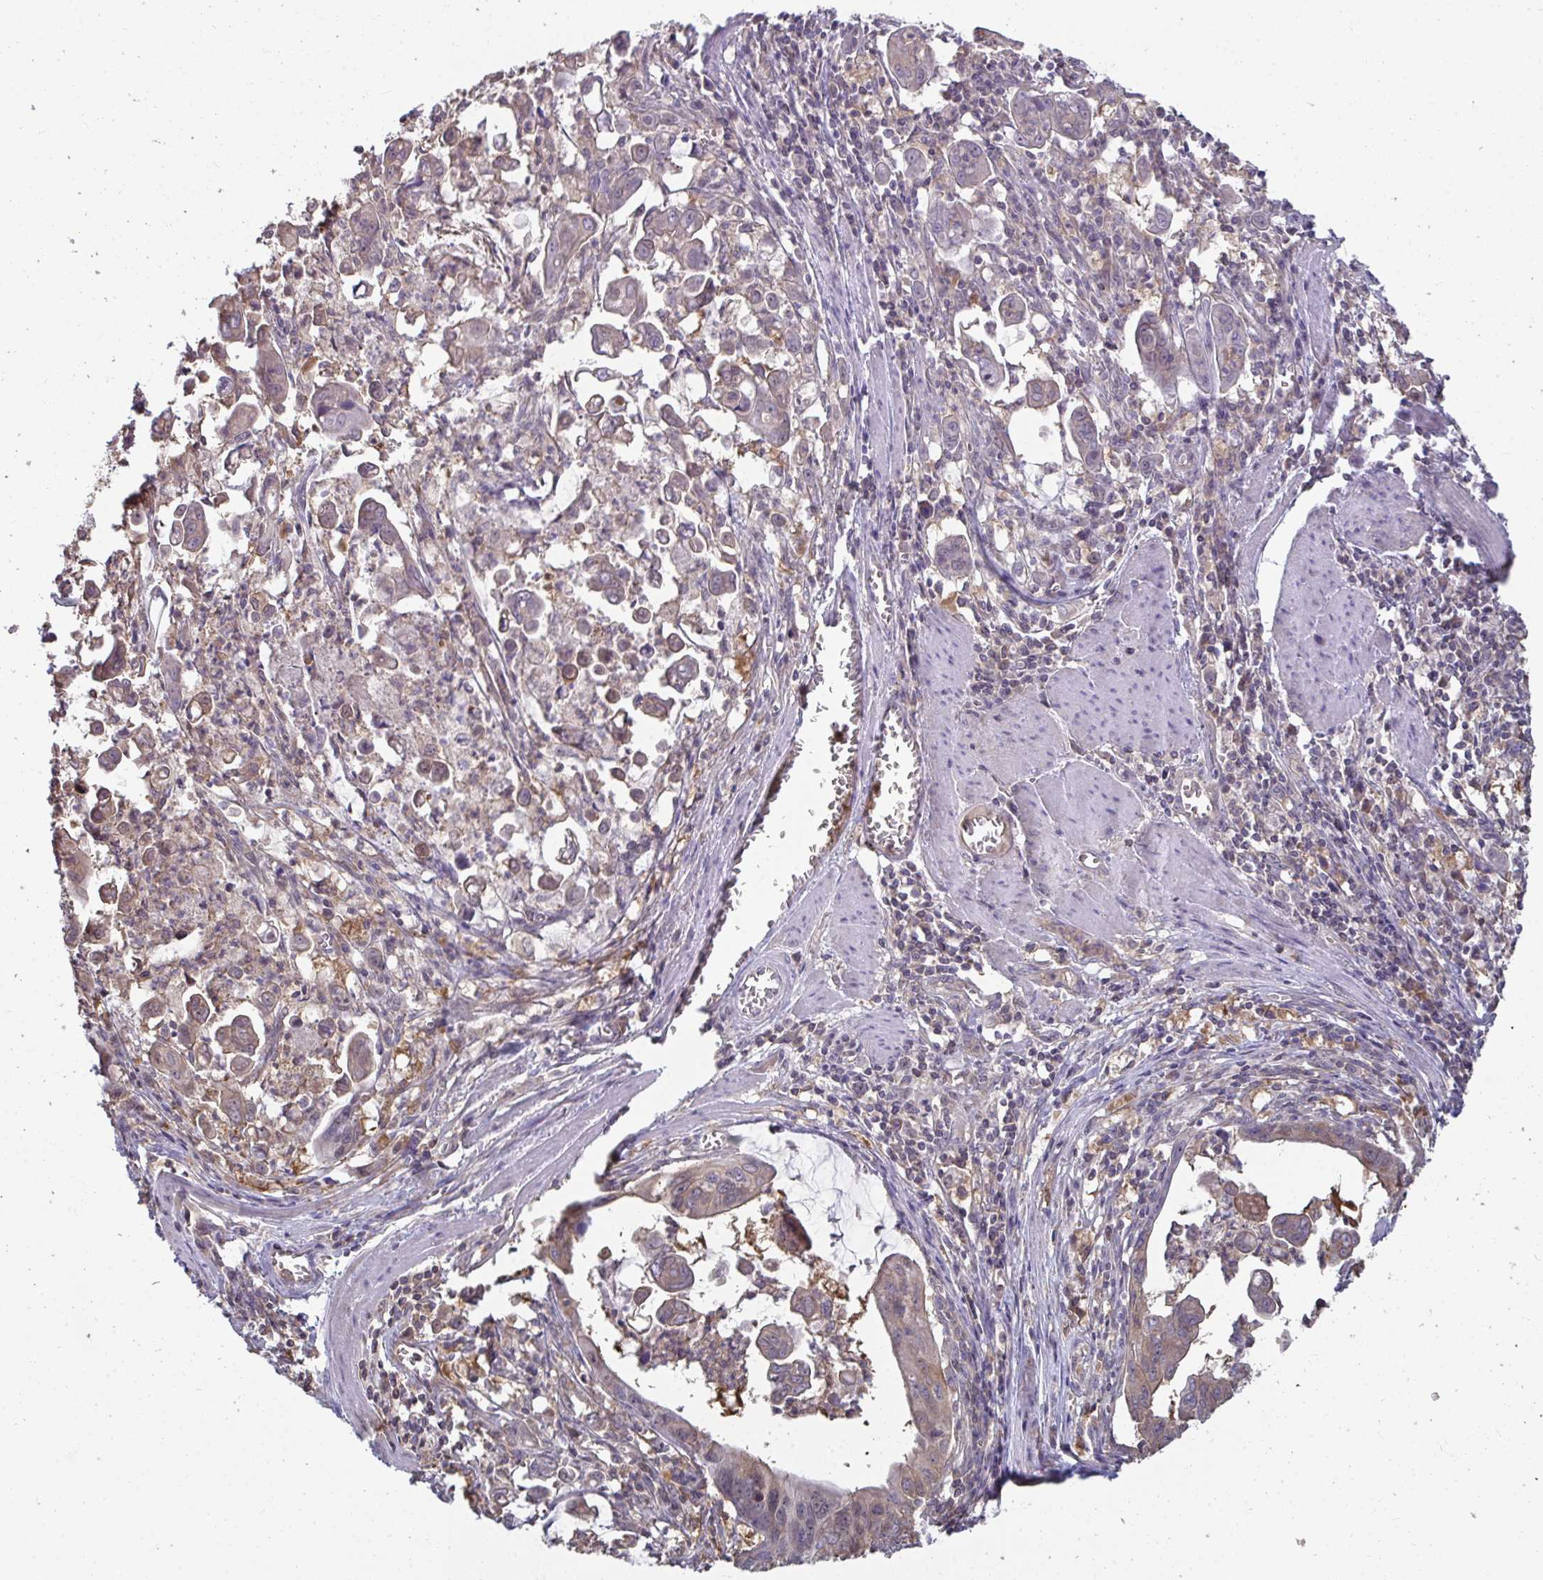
{"staining": {"intensity": "weak", "quantity": "25%-75%", "location": "cytoplasmic/membranous"}, "tissue": "stomach cancer", "cell_type": "Tumor cells", "image_type": "cancer", "snomed": [{"axis": "morphology", "description": "Adenocarcinoma, NOS"}, {"axis": "topography", "description": "Stomach, upper"}], "caption": "Protein staining of adenocarcinoma (stomach) tissue shows weak cytoplasmic/membranous positivity in approximately 25%-75% of tumor cells.", "gene": "TTC9C", "patient": {"sex": "male", "age": 80}}